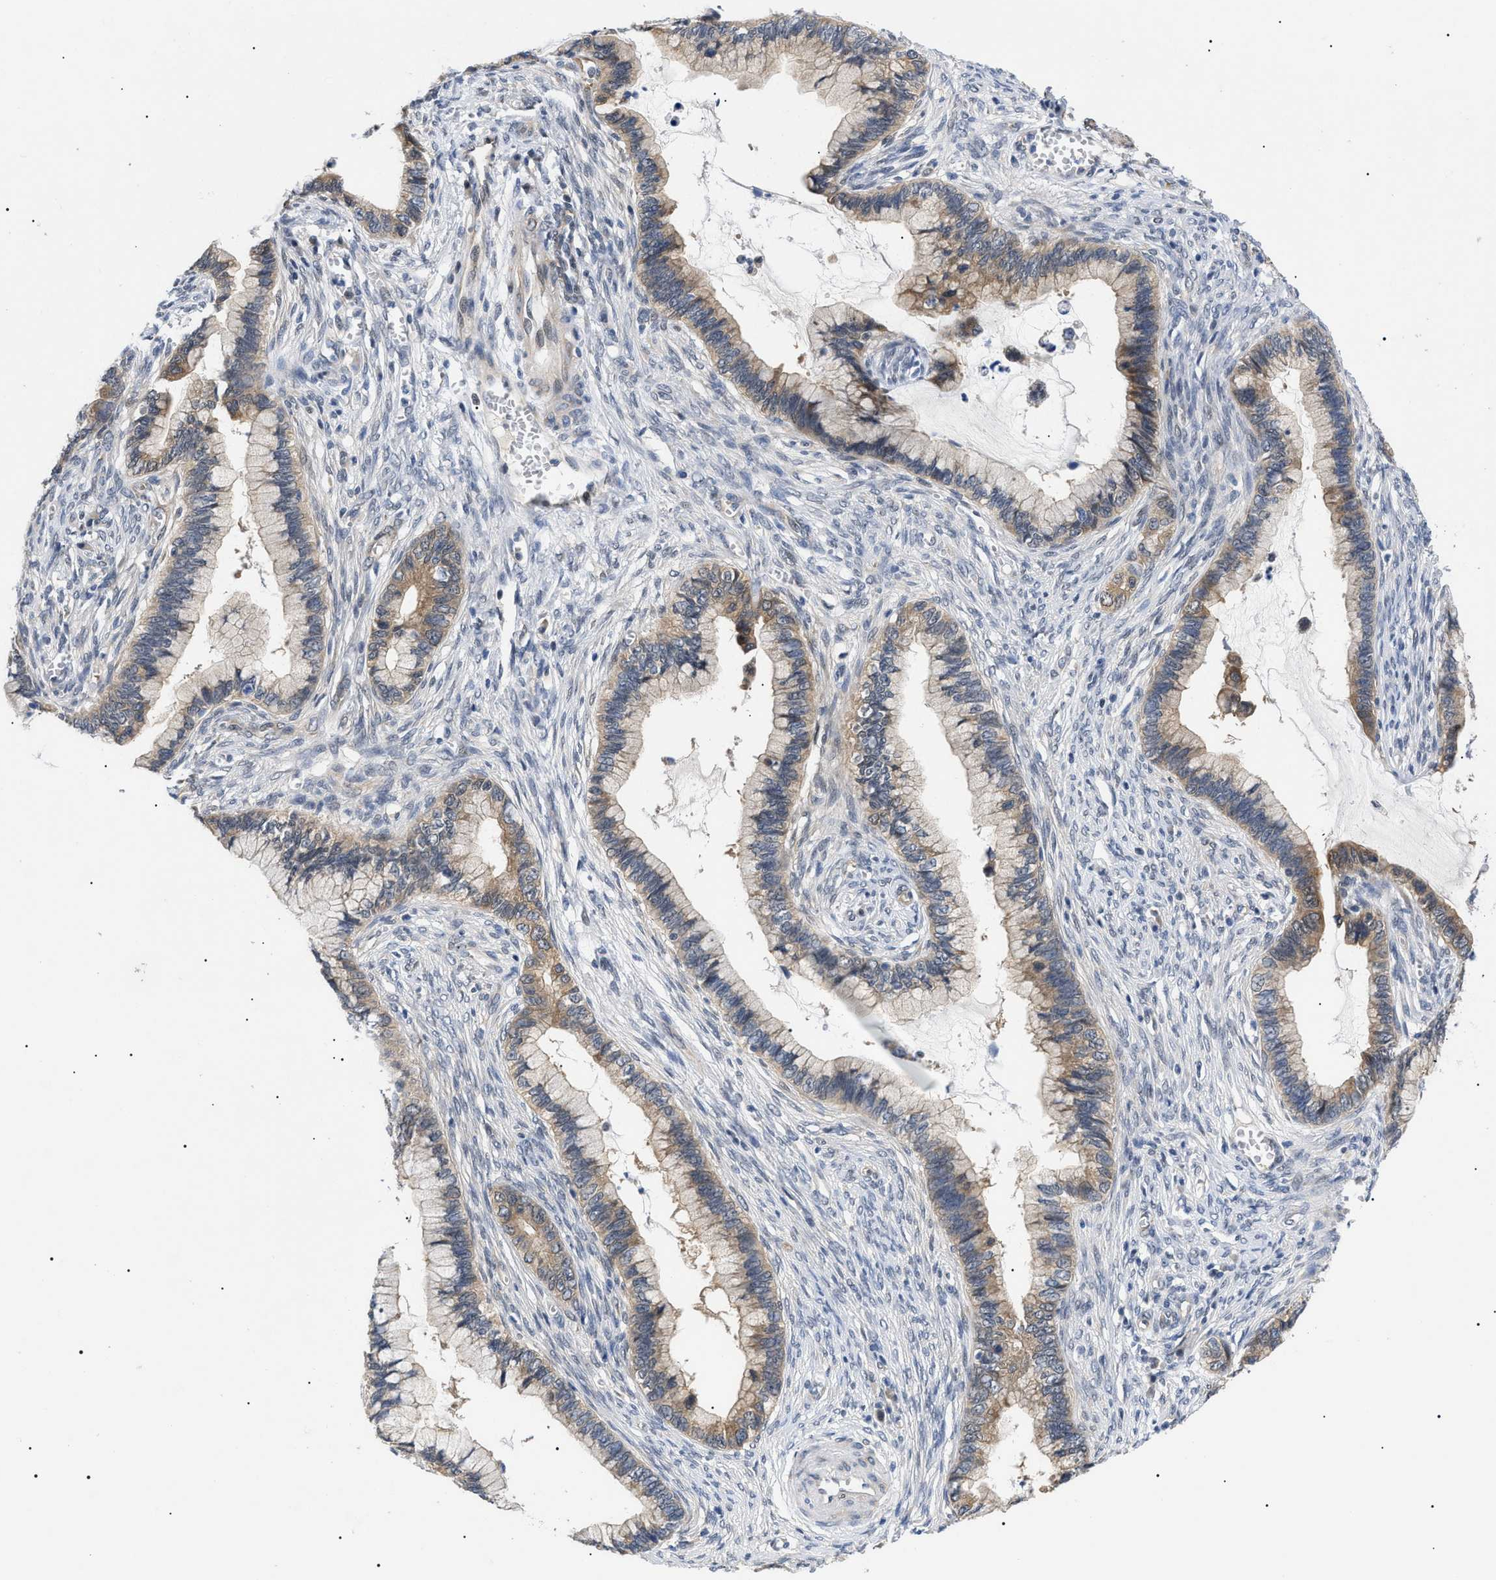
{"staining": {"intensity": "moderate", "quantity": ">75%", "location": "cytoplasmic/membranous"}, "tissue": "cervical cancer", "cell_type": "Tumor cells", "image_type": "cancer", "snomed": [{"axis": "morphology", "description": "Adenocarcinoma, NOS"}, {"axis": "topography", "description": "Cervix"}], "caption": "Protein expression analysis of human cervical adenocarcinoma reveals moderate cytoplasmic/membranous staining in about >75% of tumor cells.", "gene": "GARRE1", "patient": {"sex": "female", "age": 44}}